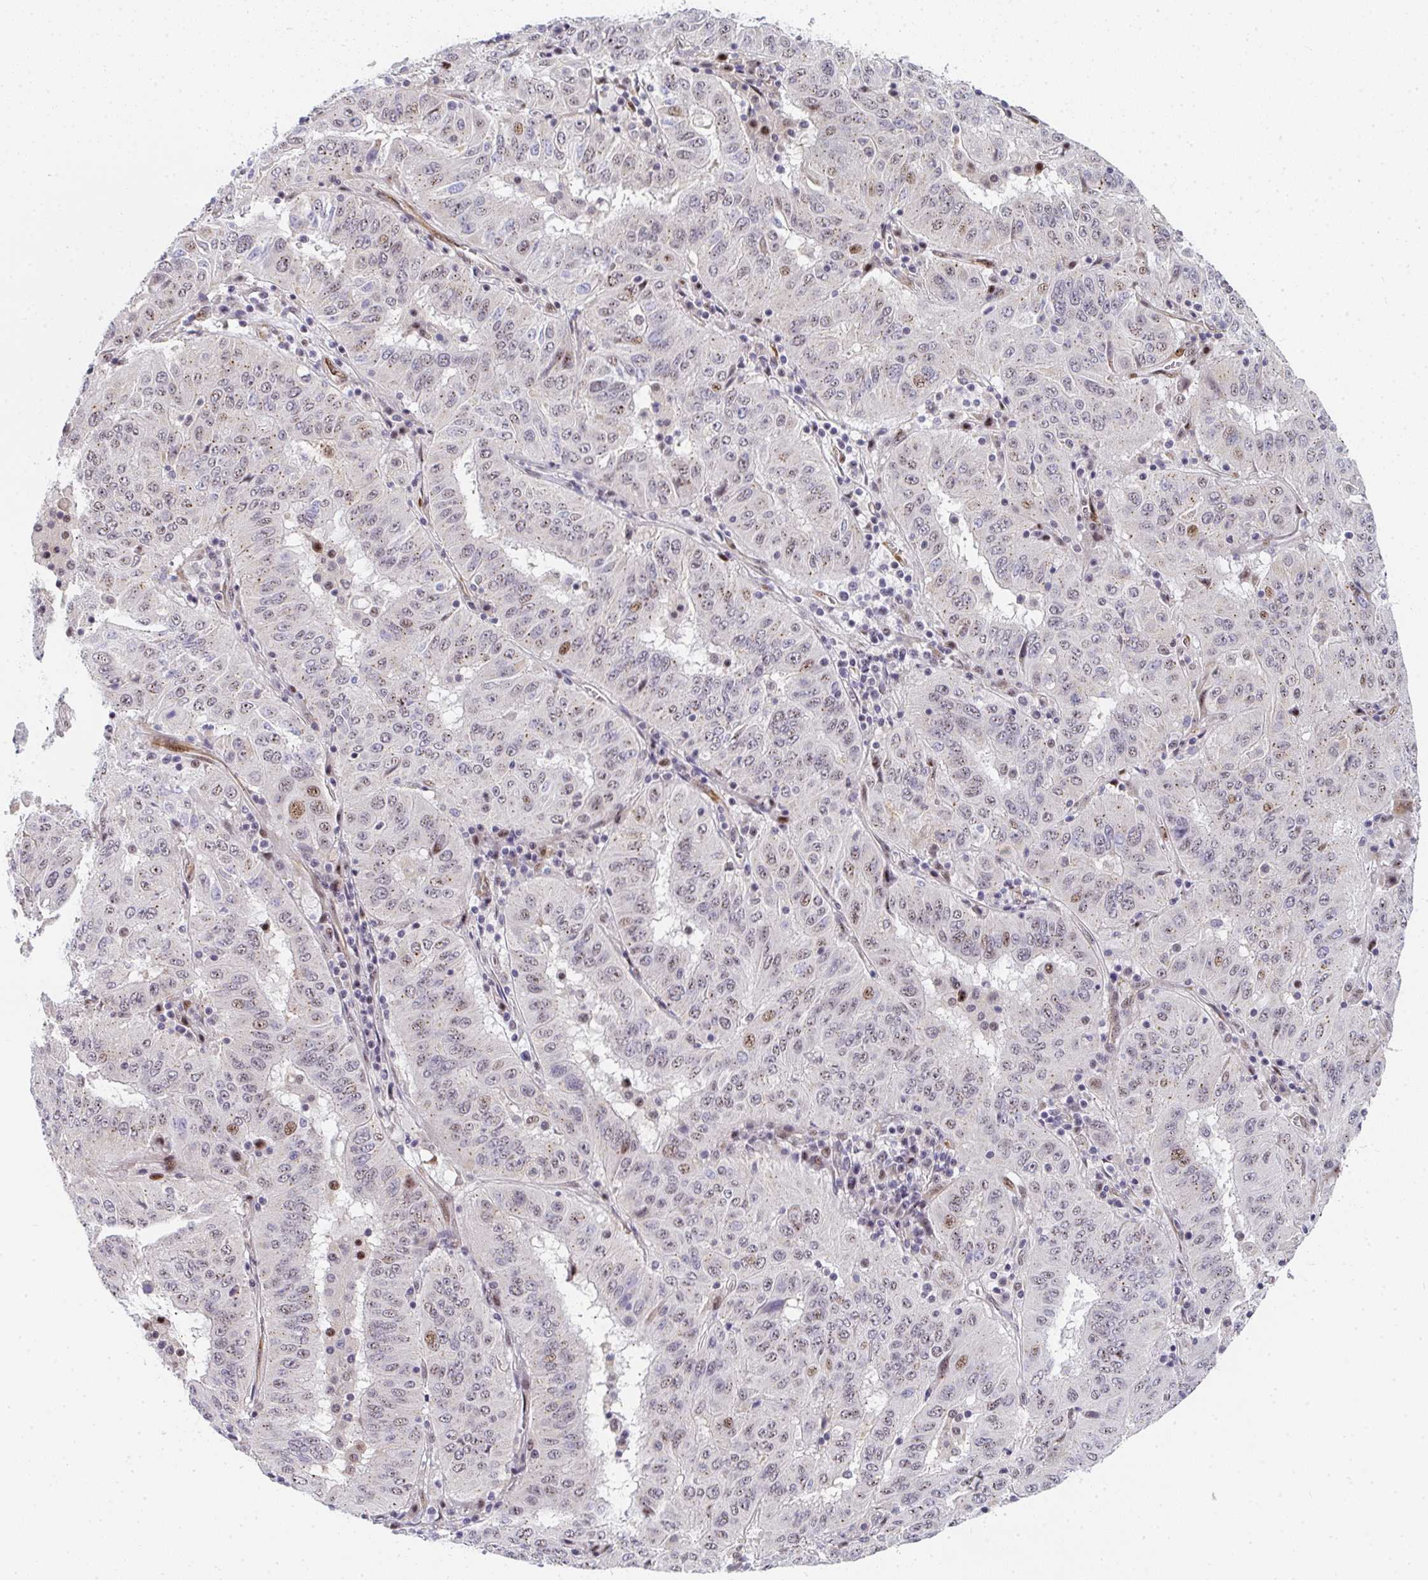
{"staining": {"intensity": "moderate", "quantity": "25%-75%", "location": "cytoplasmic/membranous,nuclear"}, "tissue": "pancreatic cancer", "cell_type": "Tumor cells", "image_type": "cancer", "snomed": [{"axis": "morphology", "description": "Adenocarcinoma, NOS"}, {"axis": "topography", "description": "Pancreas"}], "caption": "Protein staining of pancreatic adenocarcinoma tissue displays moderate cytoplasmic/membranous and nuclear positivity in about 25%-75% of tumor cells. Nuclei are stained in blue.", "gene": "ZIC3", "patient": {"sex": "male", "age": 63}}